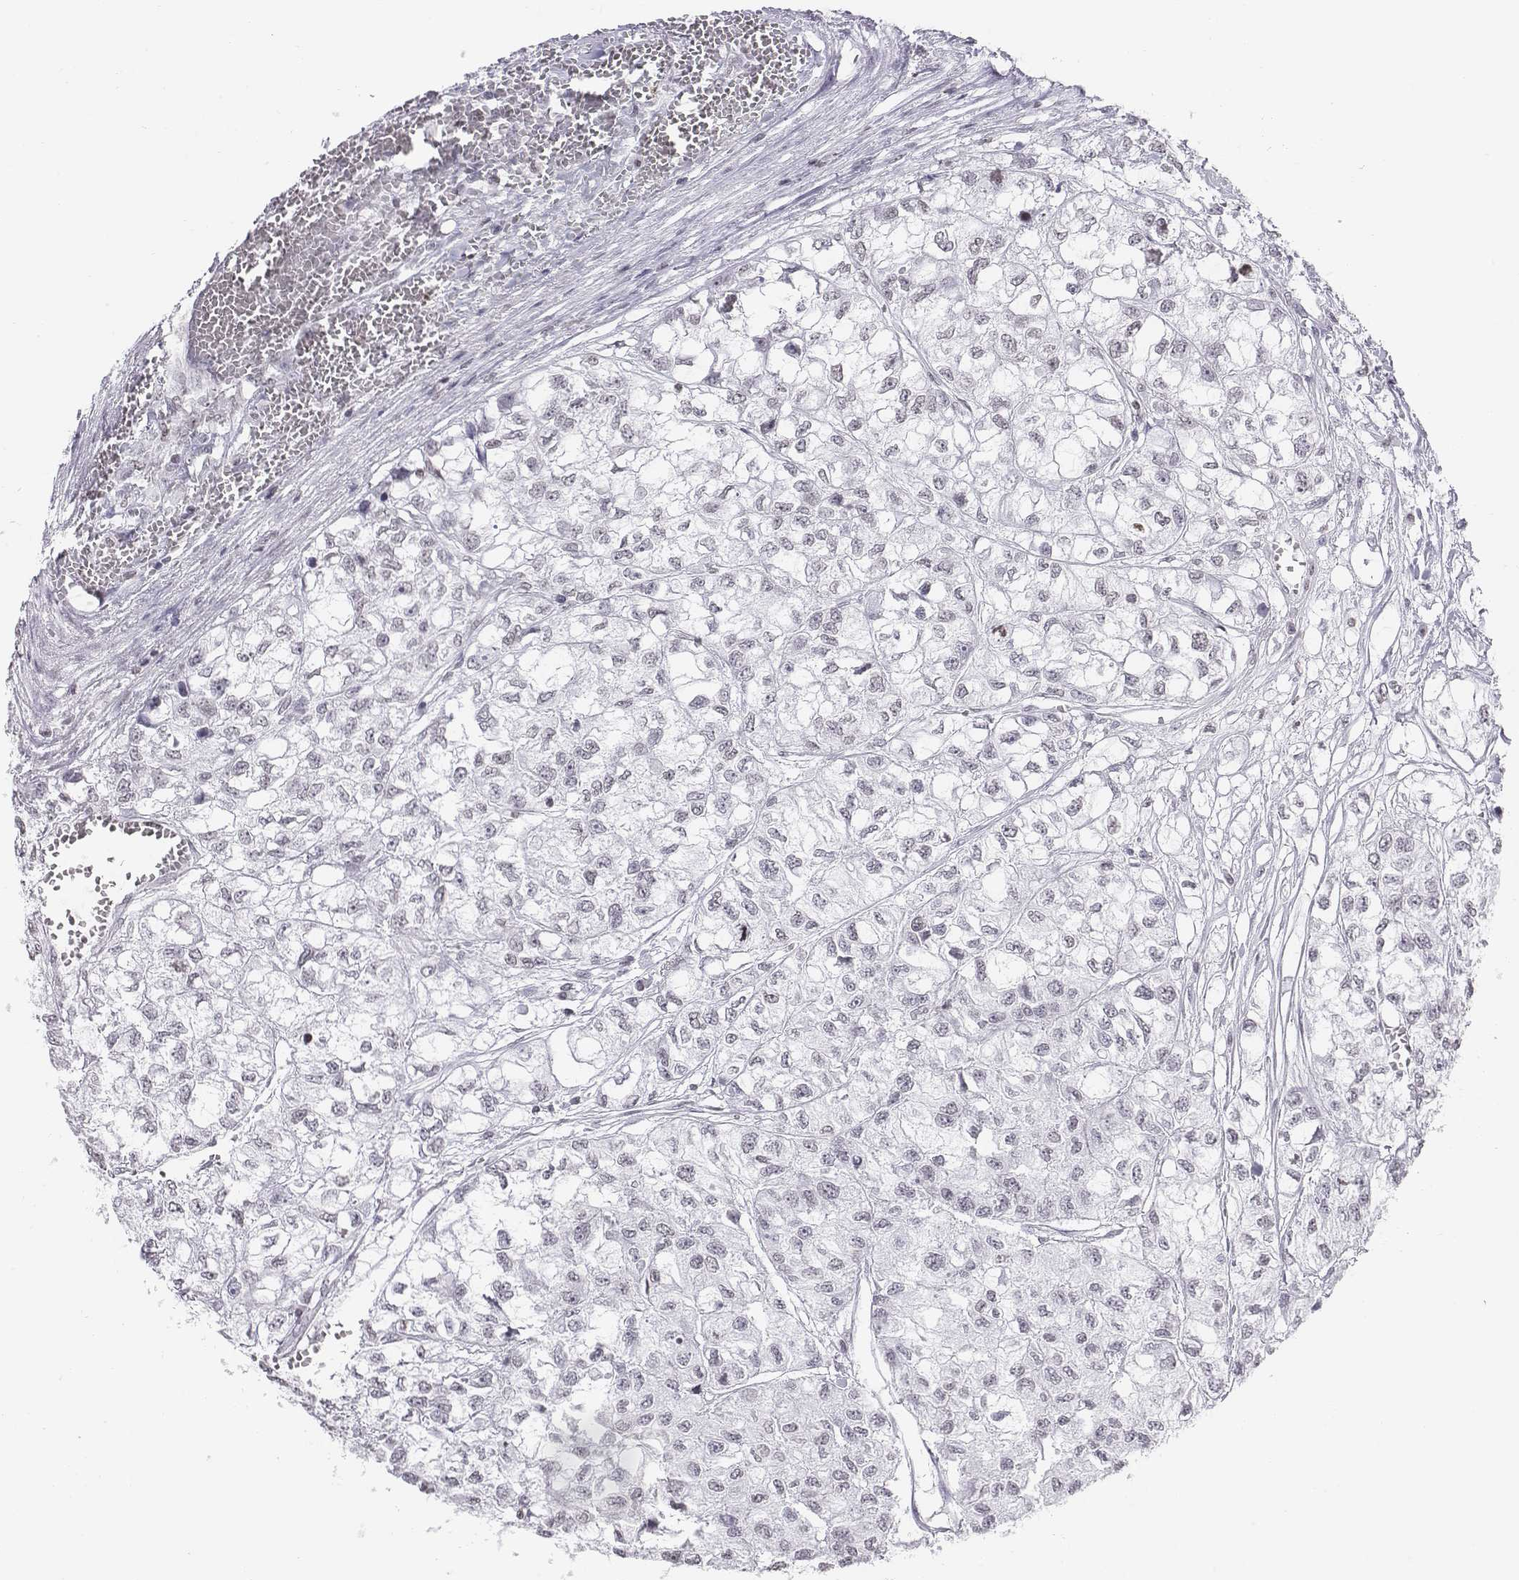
{"staining": {"intensity": "negative", "quantity": "none", "location": "none"}, "tissue": "renal cancer", "cell_type": "Tumor cells", "image_type": "cancer", "snomed": [{"axis": "morphology", "description": "Adenocarcinoma, NOS"}, {"axis": "topography", "description": "Kidney"}], "caption": "An IHC micrograph of adenocarcinoma (renal) is shown. There is no staining in tumor cells of adenocarcinoma (renal).", "gene": "BARHL1", "patient": {"sex": "male", "age": 56}}